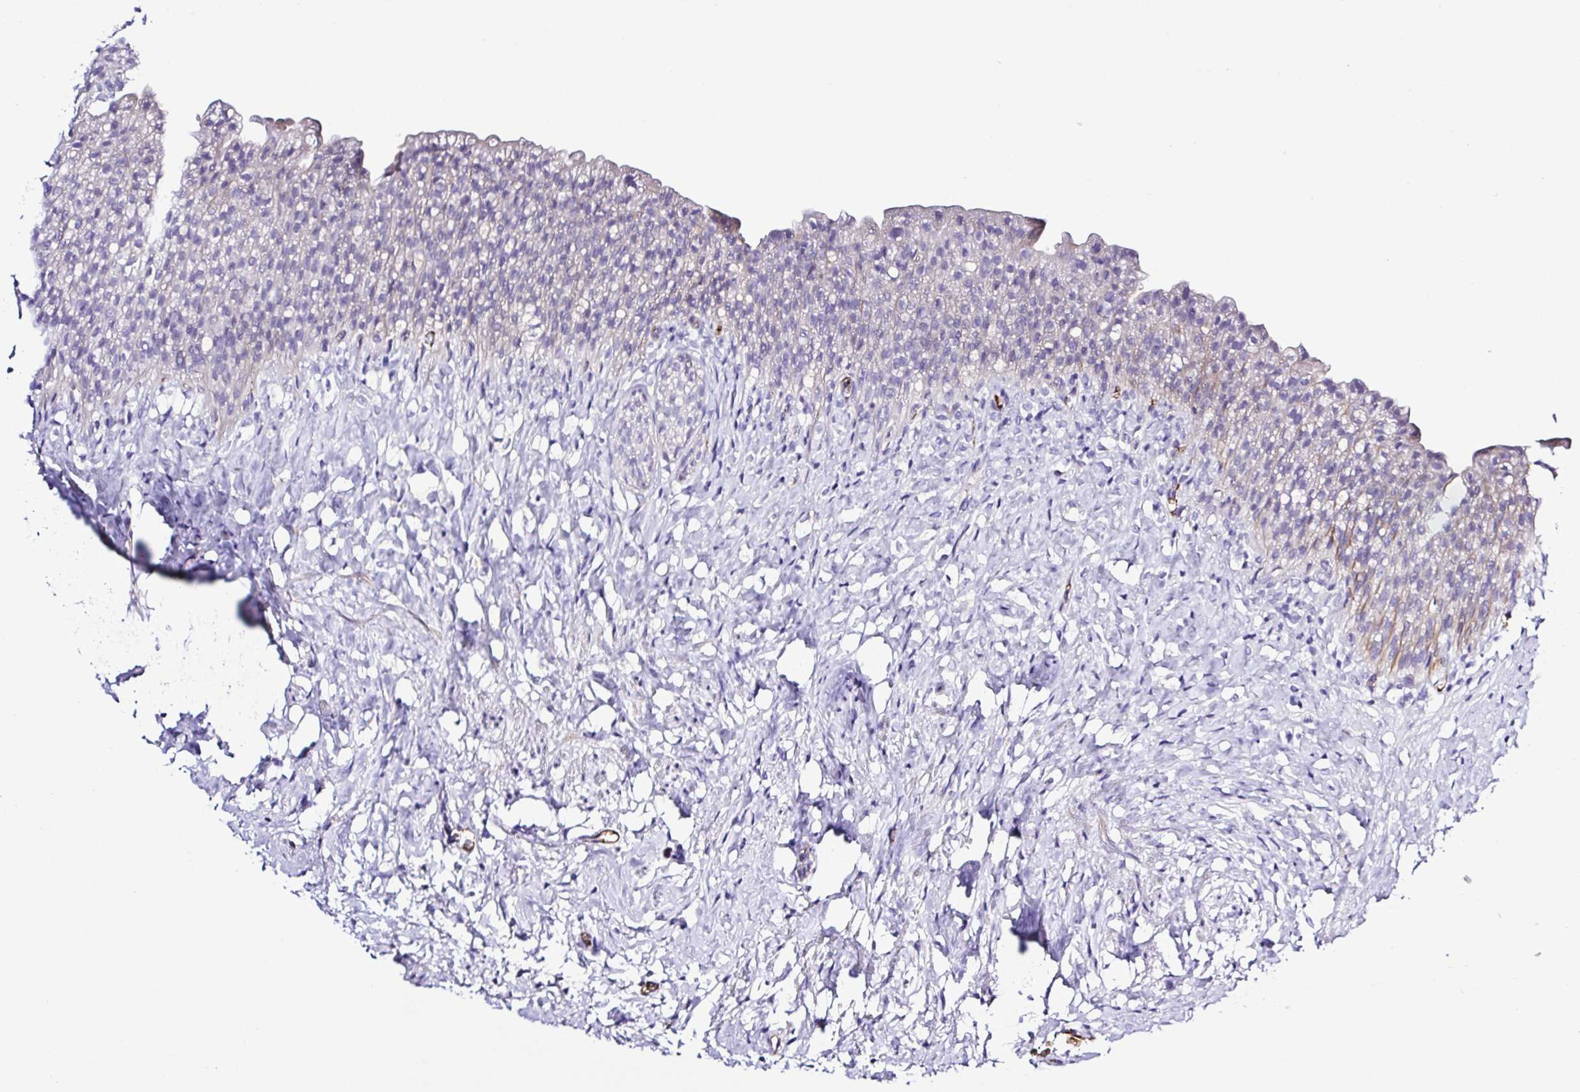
{"staining": {"intensity": "weak", "quantity": "<25%", "location": "cytoplasmic/membranous"}, "tissue": "urinary bladder", "cell_type": "Urothelial cells", "image_type": "normal", "snomed": [{"axis": "morphology", "description": "Normal tissue, NOS"}, {"axis": "topography", "description": "Urinary bladder"}, {"axis": "topography", "description": "Prostate"}], "caption": "This is a photomicrograph of immunohistochemistry staining of unremarkable urinary bladder, which shows no expression in urothelial cells. The staining was performed using DAB to visualize the protein expression in brown, while the nuclei were stained in blue with hematoxylin (Magnification: 20x).", "gene": "GABBR2", "patient": {"sex": "male", "age": 76}}